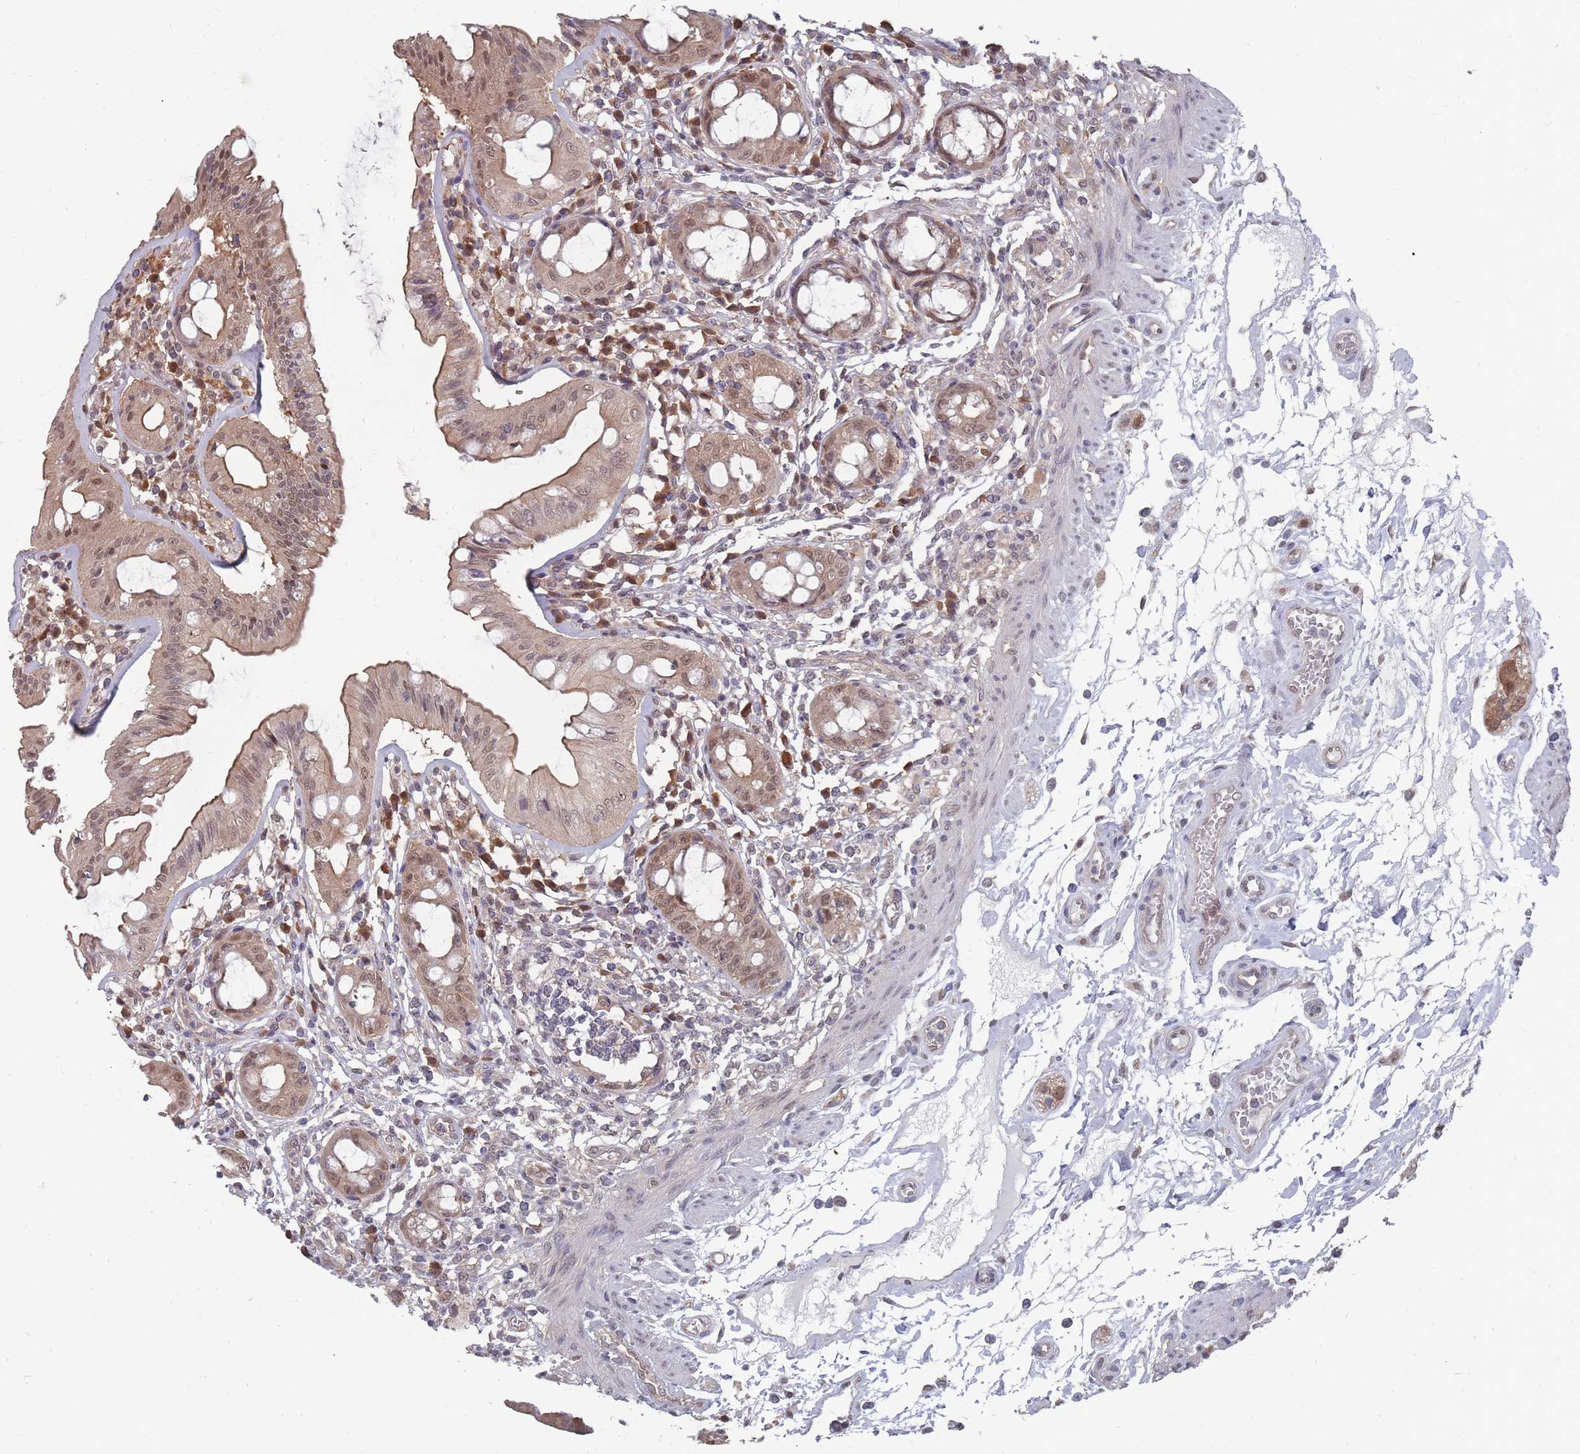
{"staining": {"intensity": "moderate", "quantity": ">75%", "location": "cytoplasmic/membranous,nuclear"}, "tissue": "rectum", "cell_type": "Glandular cells", "image_type": "normal", "snomed": [{"axis": "morphology", "description": "Normal tissue, NOS"}, {"axis": "topography", "description": "Rectum"}], "caption": "Protein expression analysis of normal human rectum reveals moderate cytoplasmic/membranous,nuclear positivity in about >75% of glandular cells. Nuclei are stained in blue.", "gene": "NKD1", "patient": {"sex": "female", "age": 57}}